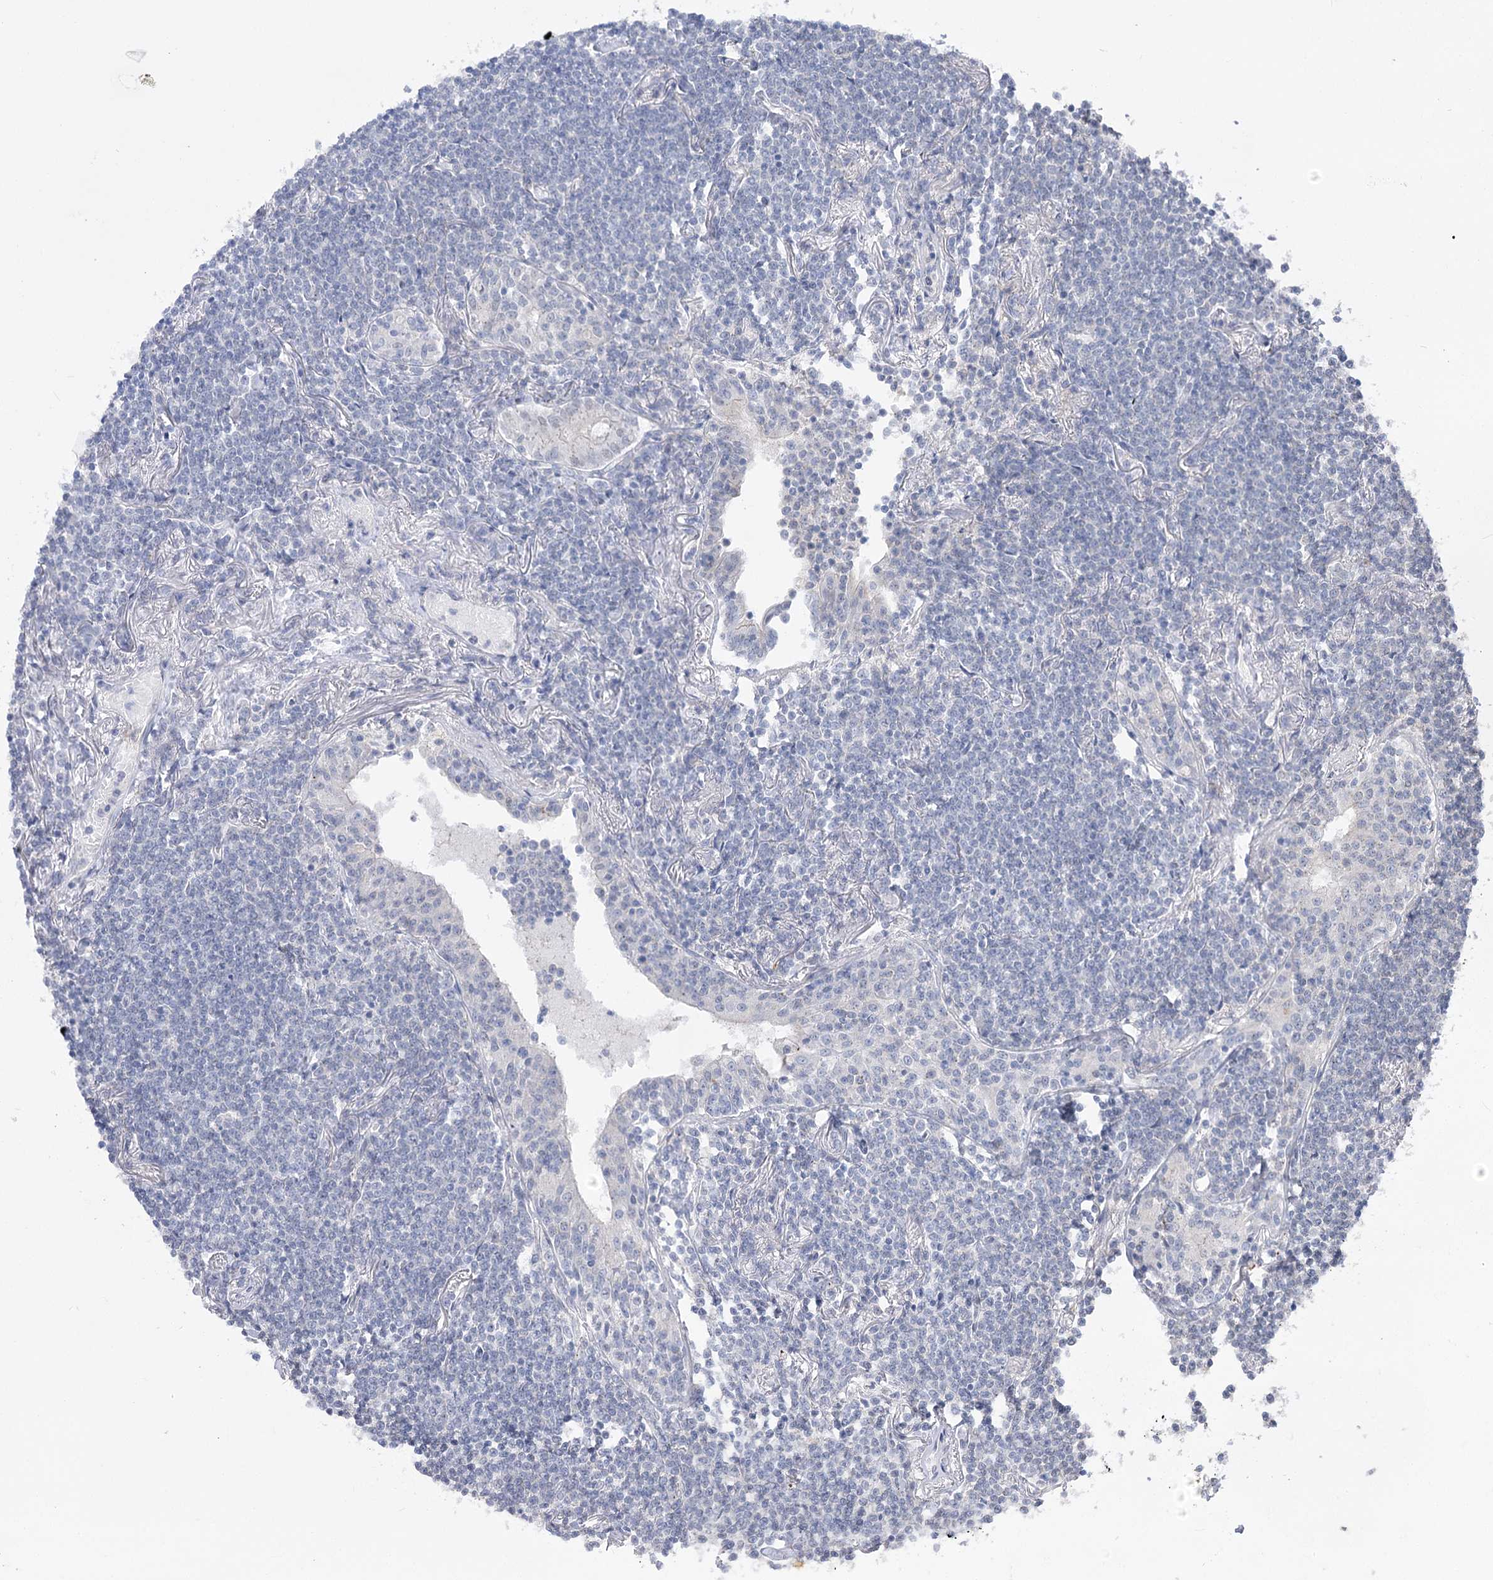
{"staining": {"intensity": "negative", "quantity": "none", "location": "none"}, "tissue": "lymphoma", "cell_type": "Tumor cells", "image_type": "cancer", "snomed": [{"axis": "morphology", "description": "Malignant lymphoma, non-Hodgkin's type, Low grade"}, {"axis": "topography", "description": "Lung"}], "caption": "Micrograph shows no protein positivity in tumor cells of lymphoma tissue. Brightfield microscopy of immunohistochemistry (IHC) stained with DAB (brown) and hematoxylin (blue), captured at high magnification.", "gene": "ATP10B", "patient": {"sex": "female", "age": 71}}